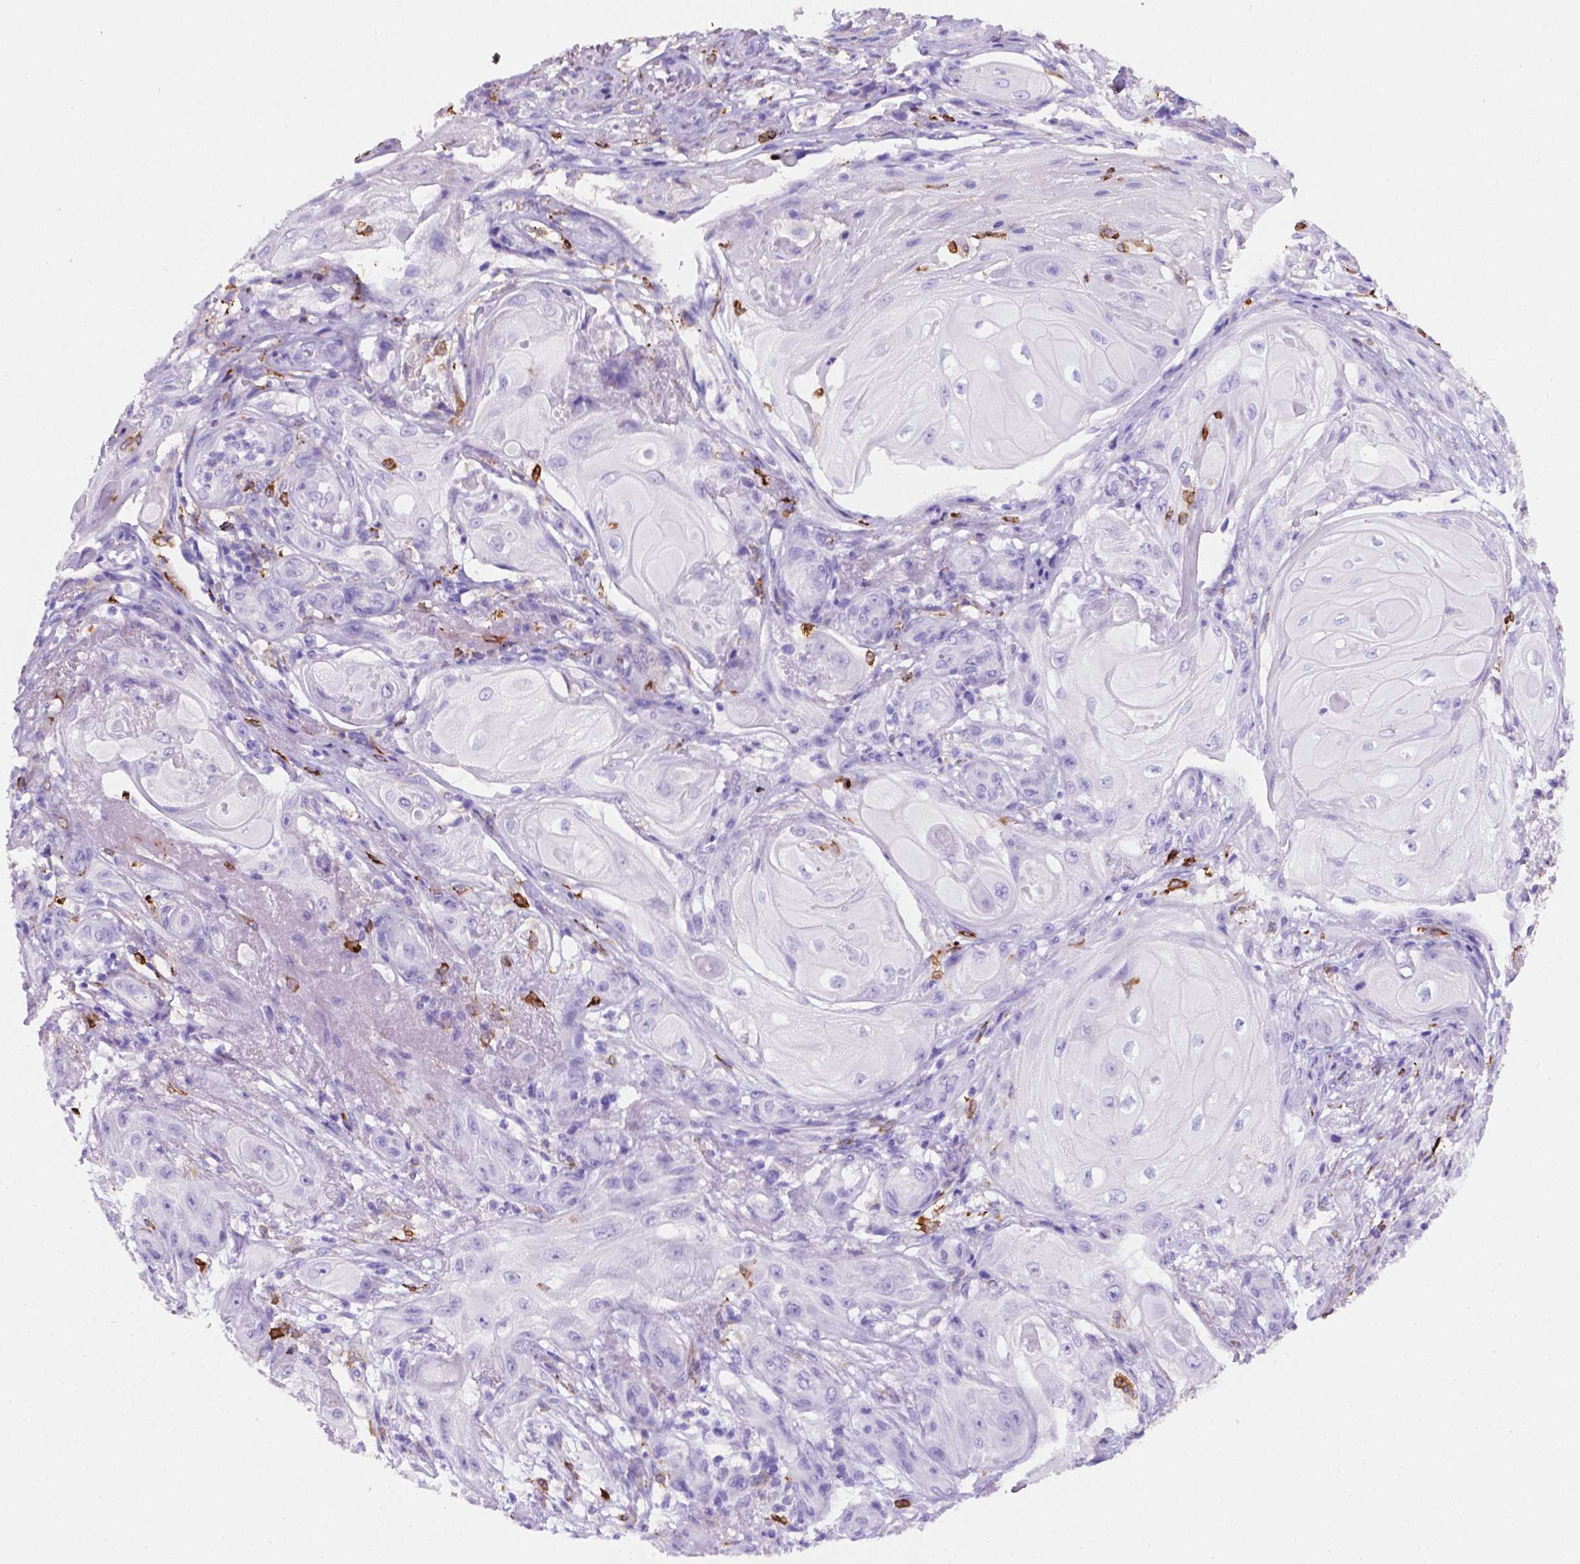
{"staining": {"intensity": "negative", "quantity": "none", "location": "none"}, "tissue": "skin cancer", "cell_type": "Tumor cells", "image_type": "cancer", "snomed": [{"axis": "morphology", "description": "Squamous cell carcinoma, NOS"}, {"axis": "topography", "description": "Skin"}], "caption": "A photomicrograph of human skin squamous cell carcinoma is negative for staining in tumor cells. (DAB (3,3'-diaminobenzidine) immunohistochemistry (IHC), high magnification).", "gene": "MACF1", "patient": {"sex": "male", "age": 62}}